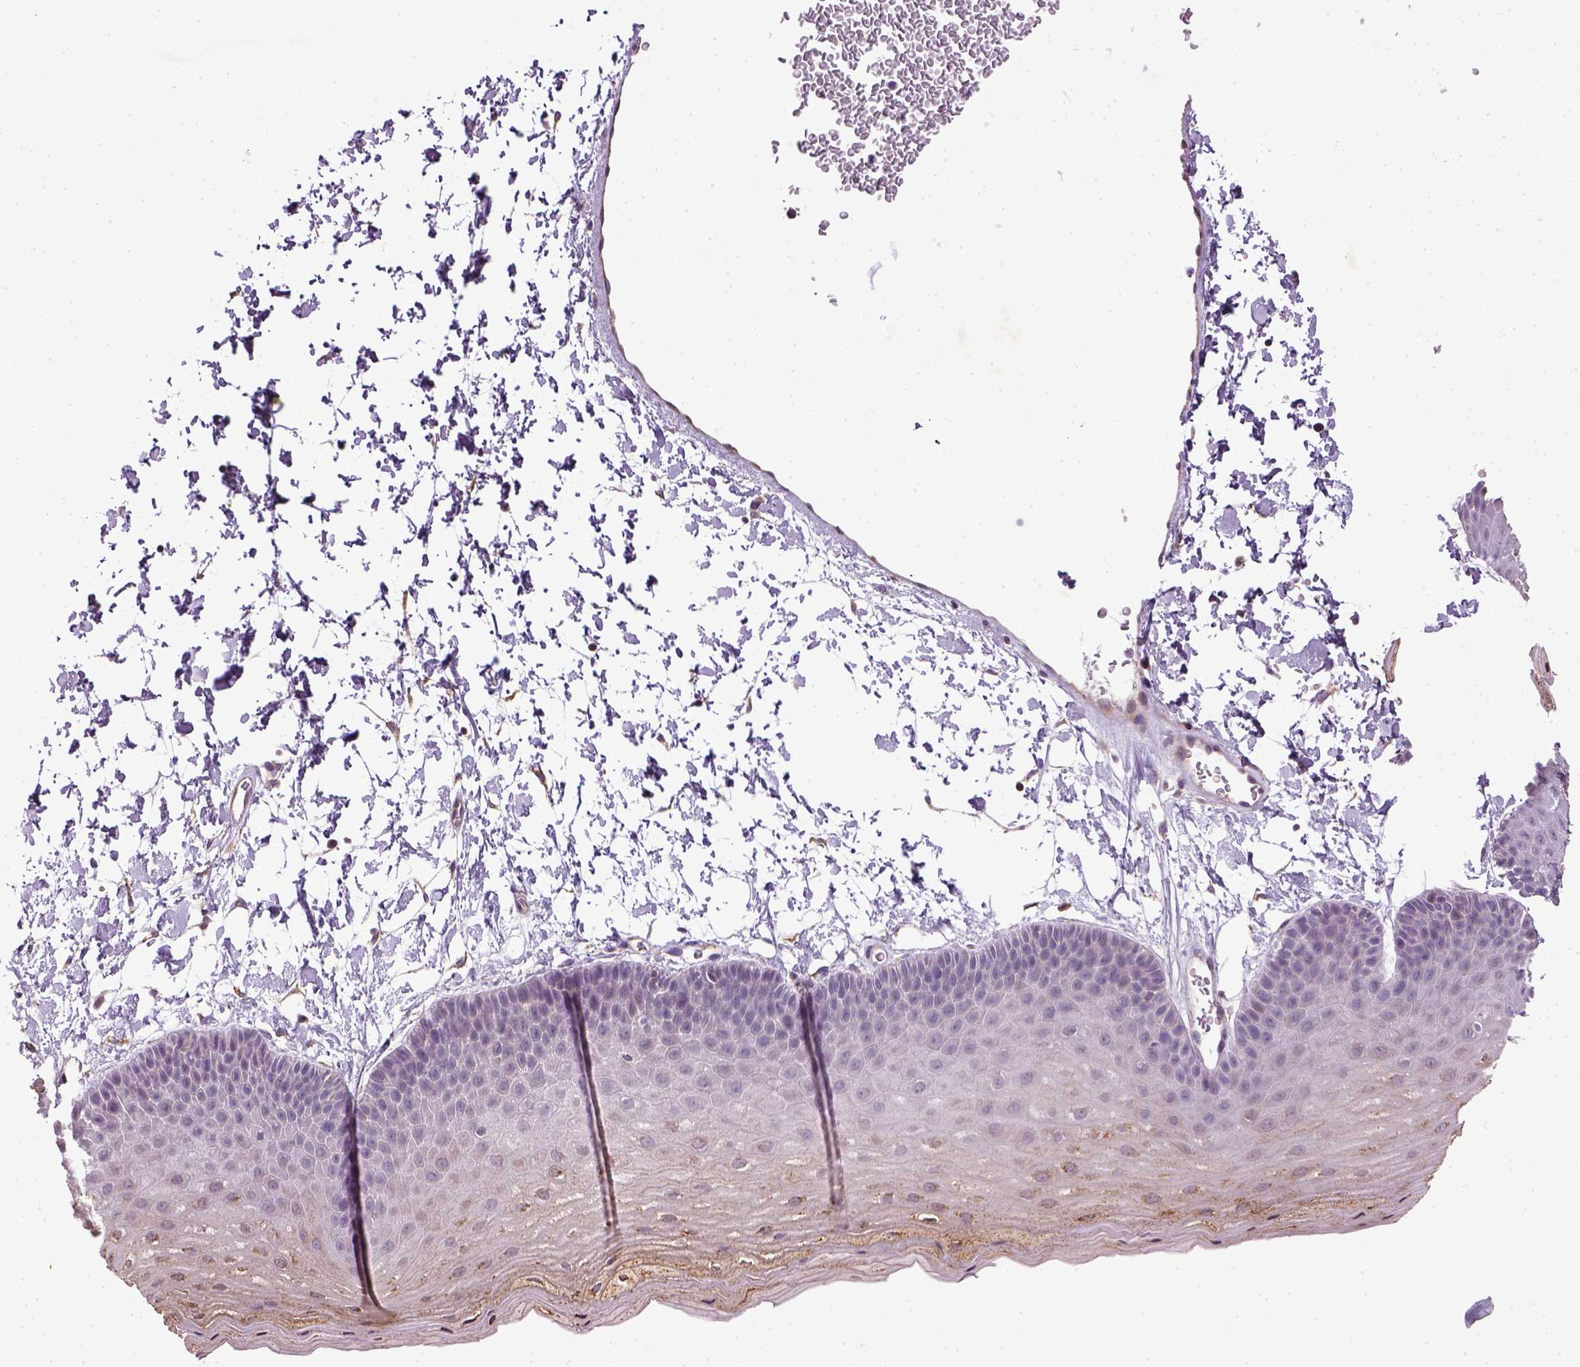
{"staining": {"intensity": "moderate", "quantity": "<25%", "location": "cytoplasmic/membranous"}, "tissue": "skin", "cell_type": "Epidermal cells", "image_type": "normal", "snomed": [{"axis": "morphology", "description": "Normal tissue, NOS"}, {"axis": "topography", "description": "Anal"}], "caption": "DAB (3,3'-diaminobenzidine) immunohistochemical staining of benign skin shows moderate cytoplasmic/membranous protein staining in approximately <25% of epidermal cells. Nuclei are stained in blue.", "gene": "TPRG1", "patient": {"sex": "male", "age": 53}}